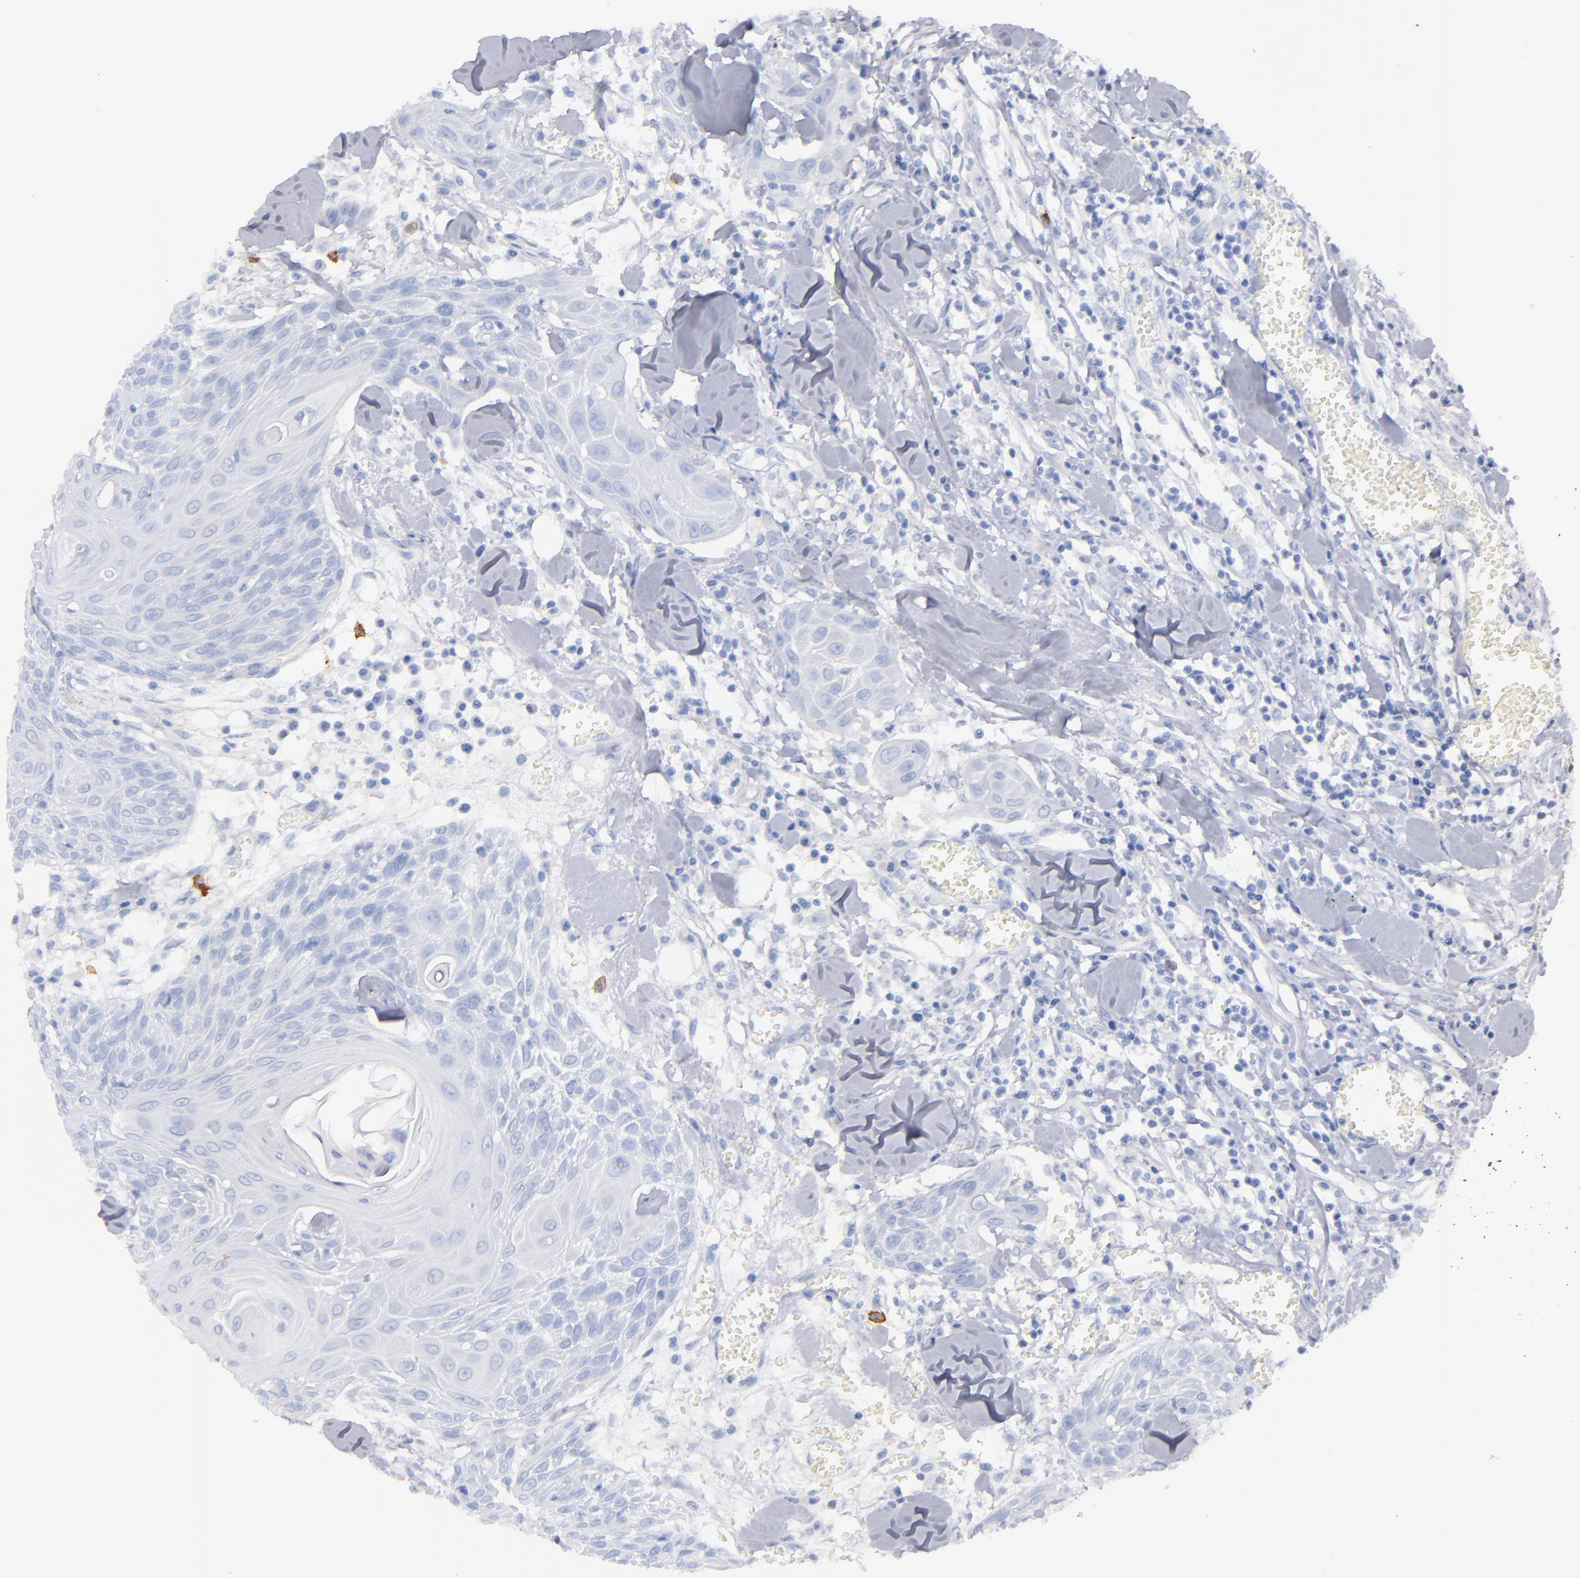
{"staining": {"intensity": "negative", "quantity": "none", "location": "none"}, "tissue": "head and neck cancer", "cell_type": "Tumor cells", "image_type": "cancer", "snomed": [{"axis": "morphology", "description": "Squamous cell carcinoma, NOS"}, {"axis": "morphology", "description": "Squamous cell carcinoma, metastatic, NOS"}, {"axis": "topography", "description": "Lymph node"}, {"axis": "topography", "description": "Salivary gland"}, {"axis": "topography", "description": "Head-Neck"}], "caption": "High power microscopy image of an immunohistochemistry (IHC) image of squamous cell carcinoma (head and neck), revealing no significant staining in tumor cells.", "gene": "KIT", "patient": {"sex": "female", "age": 74}}